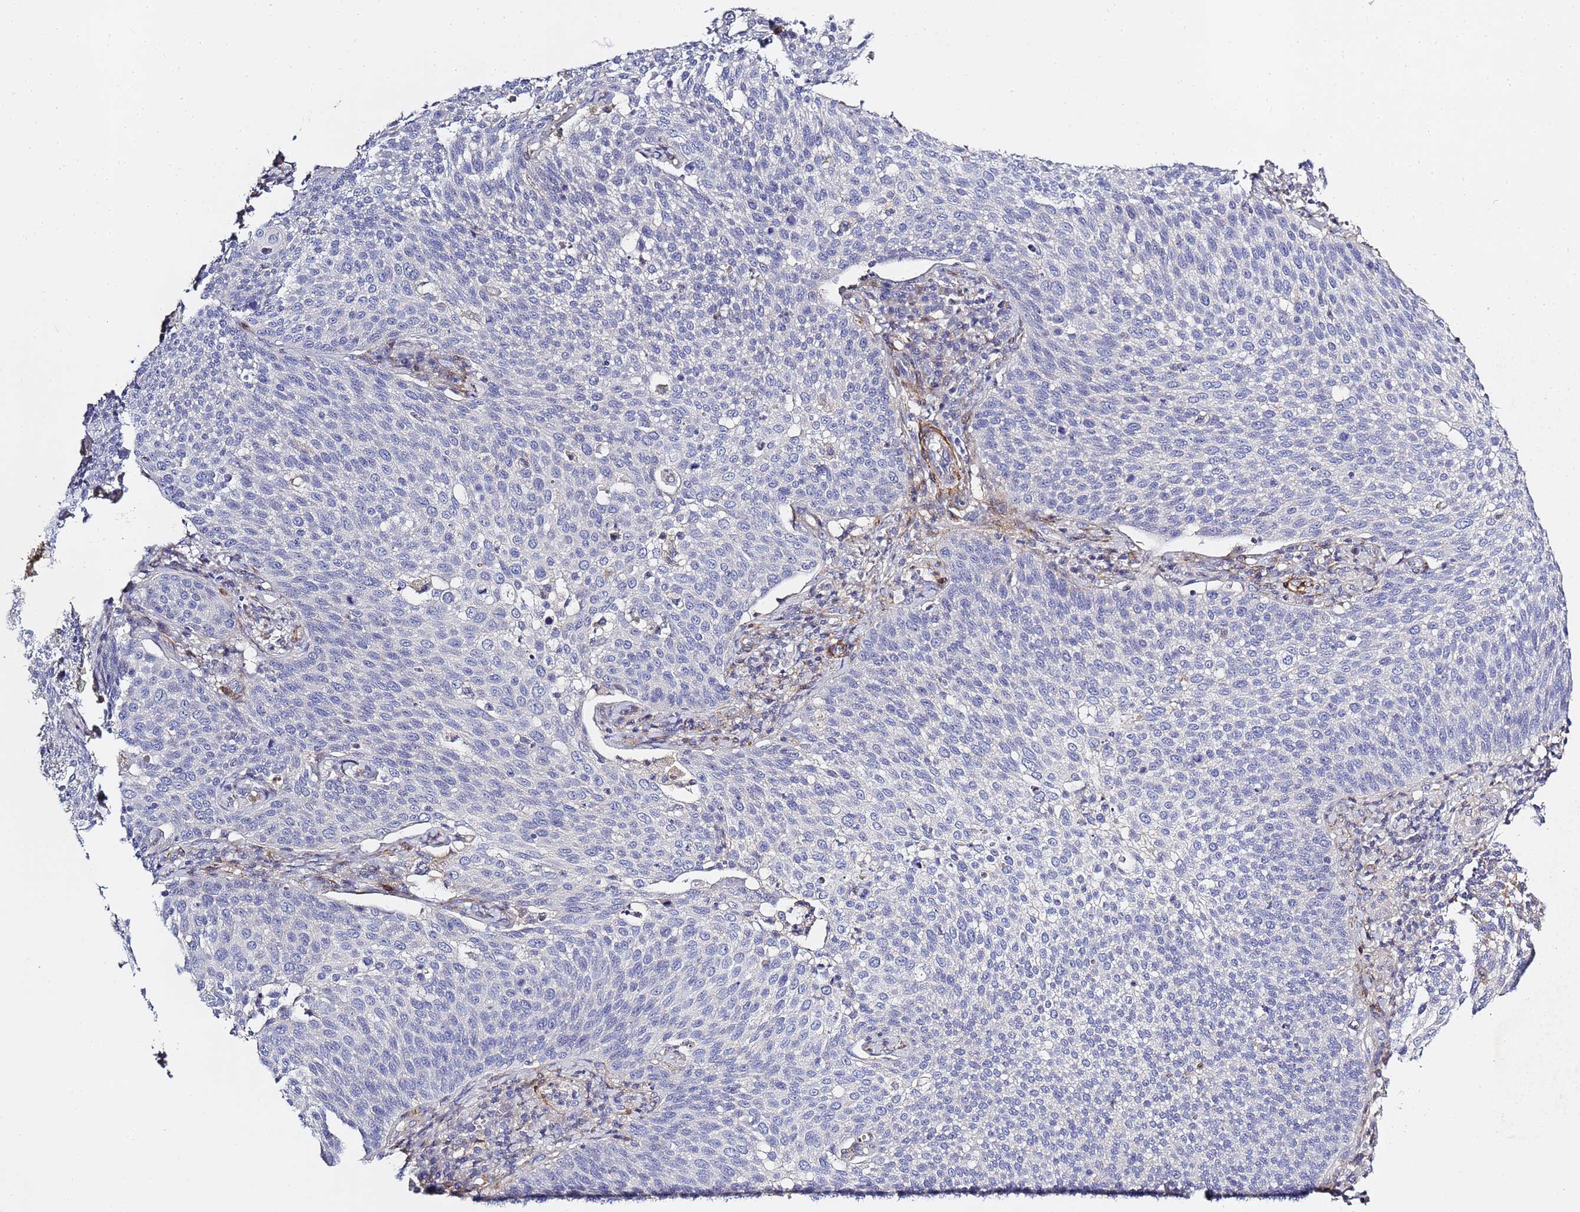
{"staining": {"intensity": "negative", "quantity": "none", "location": "none"}, "tissue": "cervical cancer", "cell_type": "Tumor cells", "image_type": "cancer", "snomed": [{"axis": "morphology", "description": "Squamous cell carcinoma, NOS"}, {"axis": "topography", "description": "Cervix"}], "caption": "This is a photomicrograph of immunohistochemistry staining of squamous cell carcinoma (cervical), which shows no staining in tumor cells.", "gene": "CFH", "patient": {"sex": "female", "age": 34}}